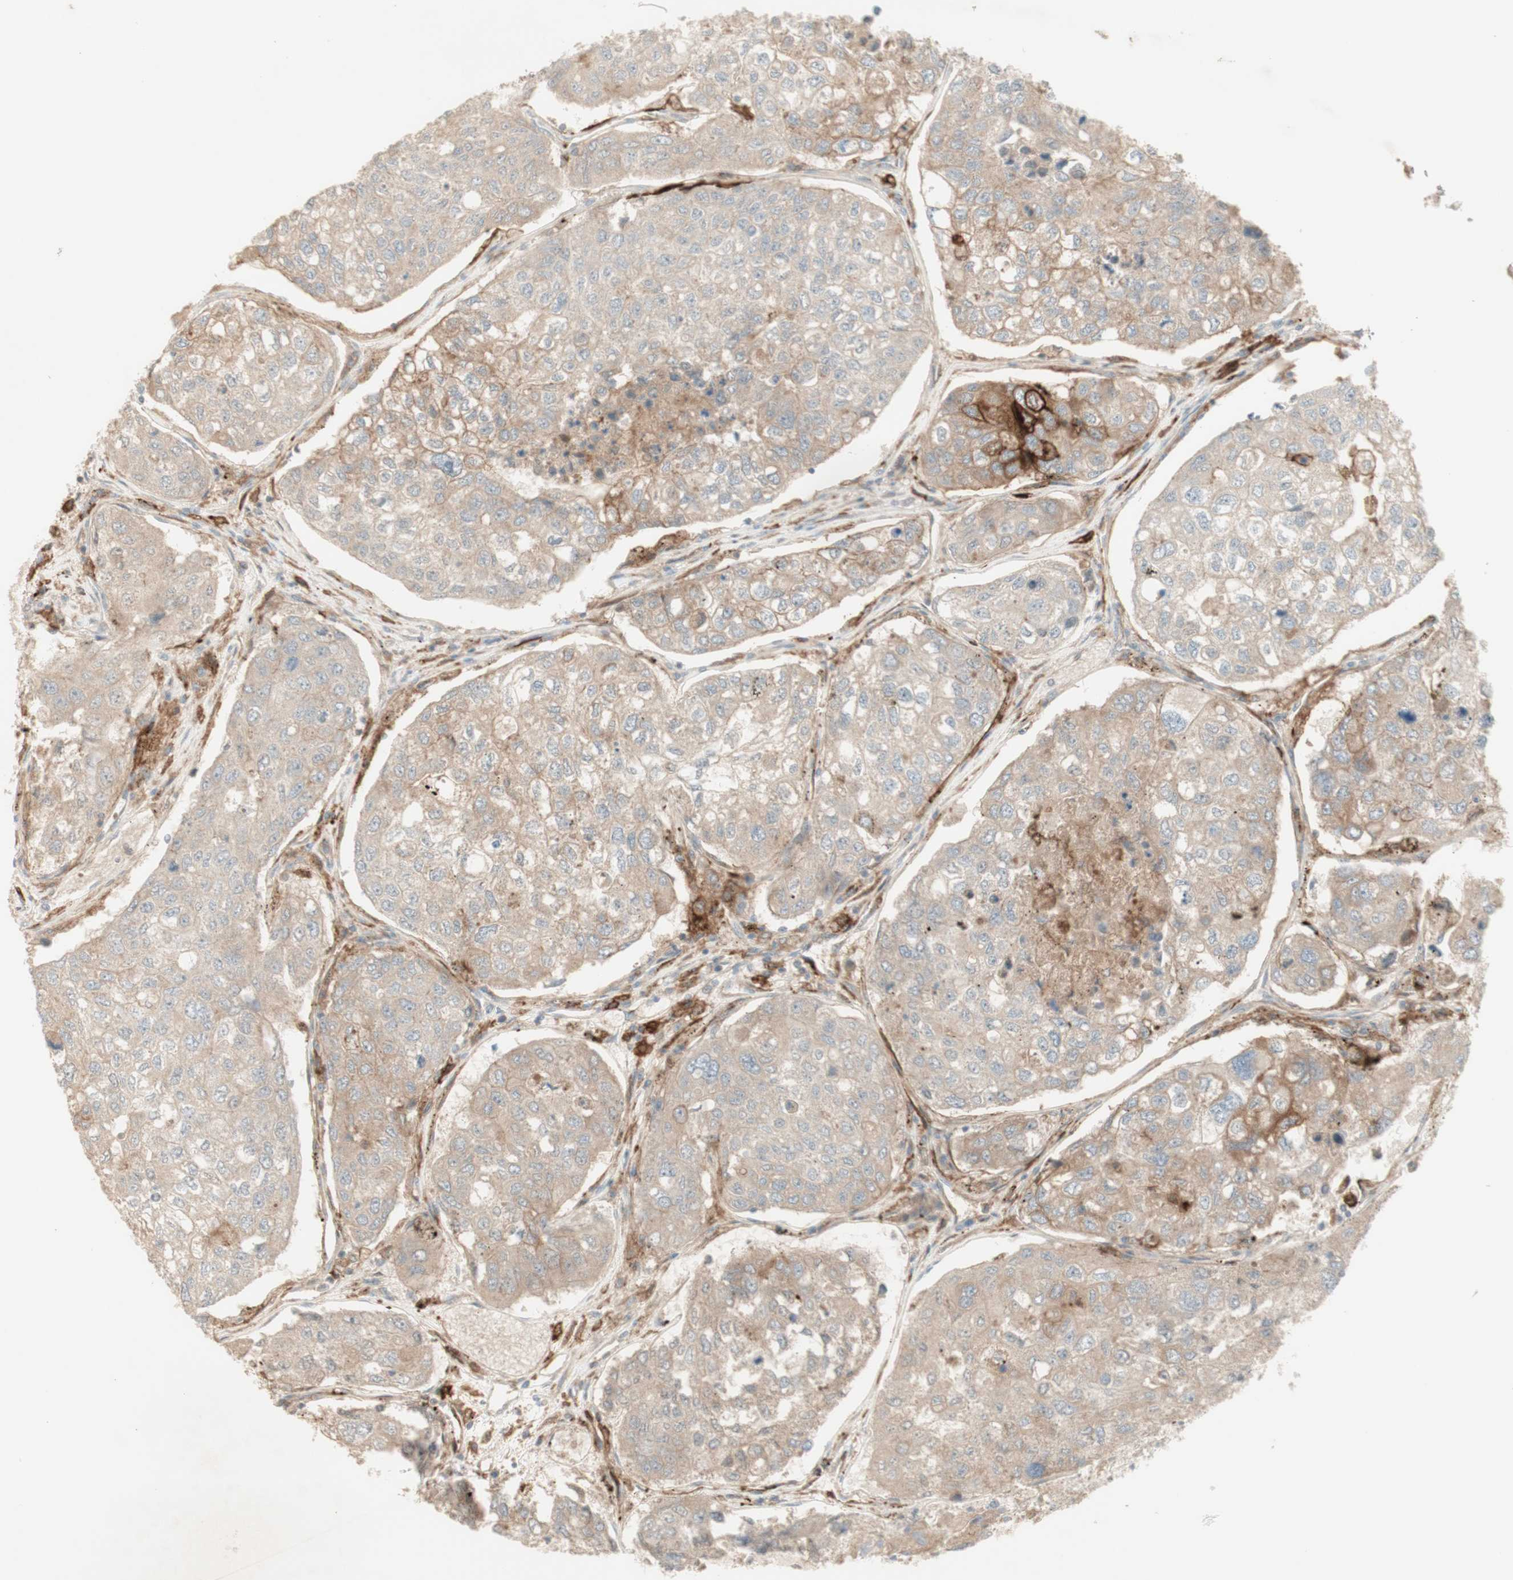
{"staining": {"intensity": "weak", "quantity": ">75%", "location": "cytoplasmic/membranous"}, "tissue": "urothelial cancer", "cell_type": "Tumor cells", "image_type": "cancer", "snomed": [{"axis": "morphology", "description": "Urothelial carcinoma, High grade"}, {"axis": "topography", "description": "Lymph node"}, {"axis": "topography", "description": "Urinary bladder"}], "caption": "Immunohistochemical staining of human high-grade urothelial carcinoma reveals low levels of weak cytoplasmic/membranous positivity in about >75% of tumor cells. (DAB (3,3'-diaminobenzidine) IHC, brown staining for protein, blue staining for nuclei).", "gene": "PTGER4", "patient": {"sex": "male", "age": 51}}